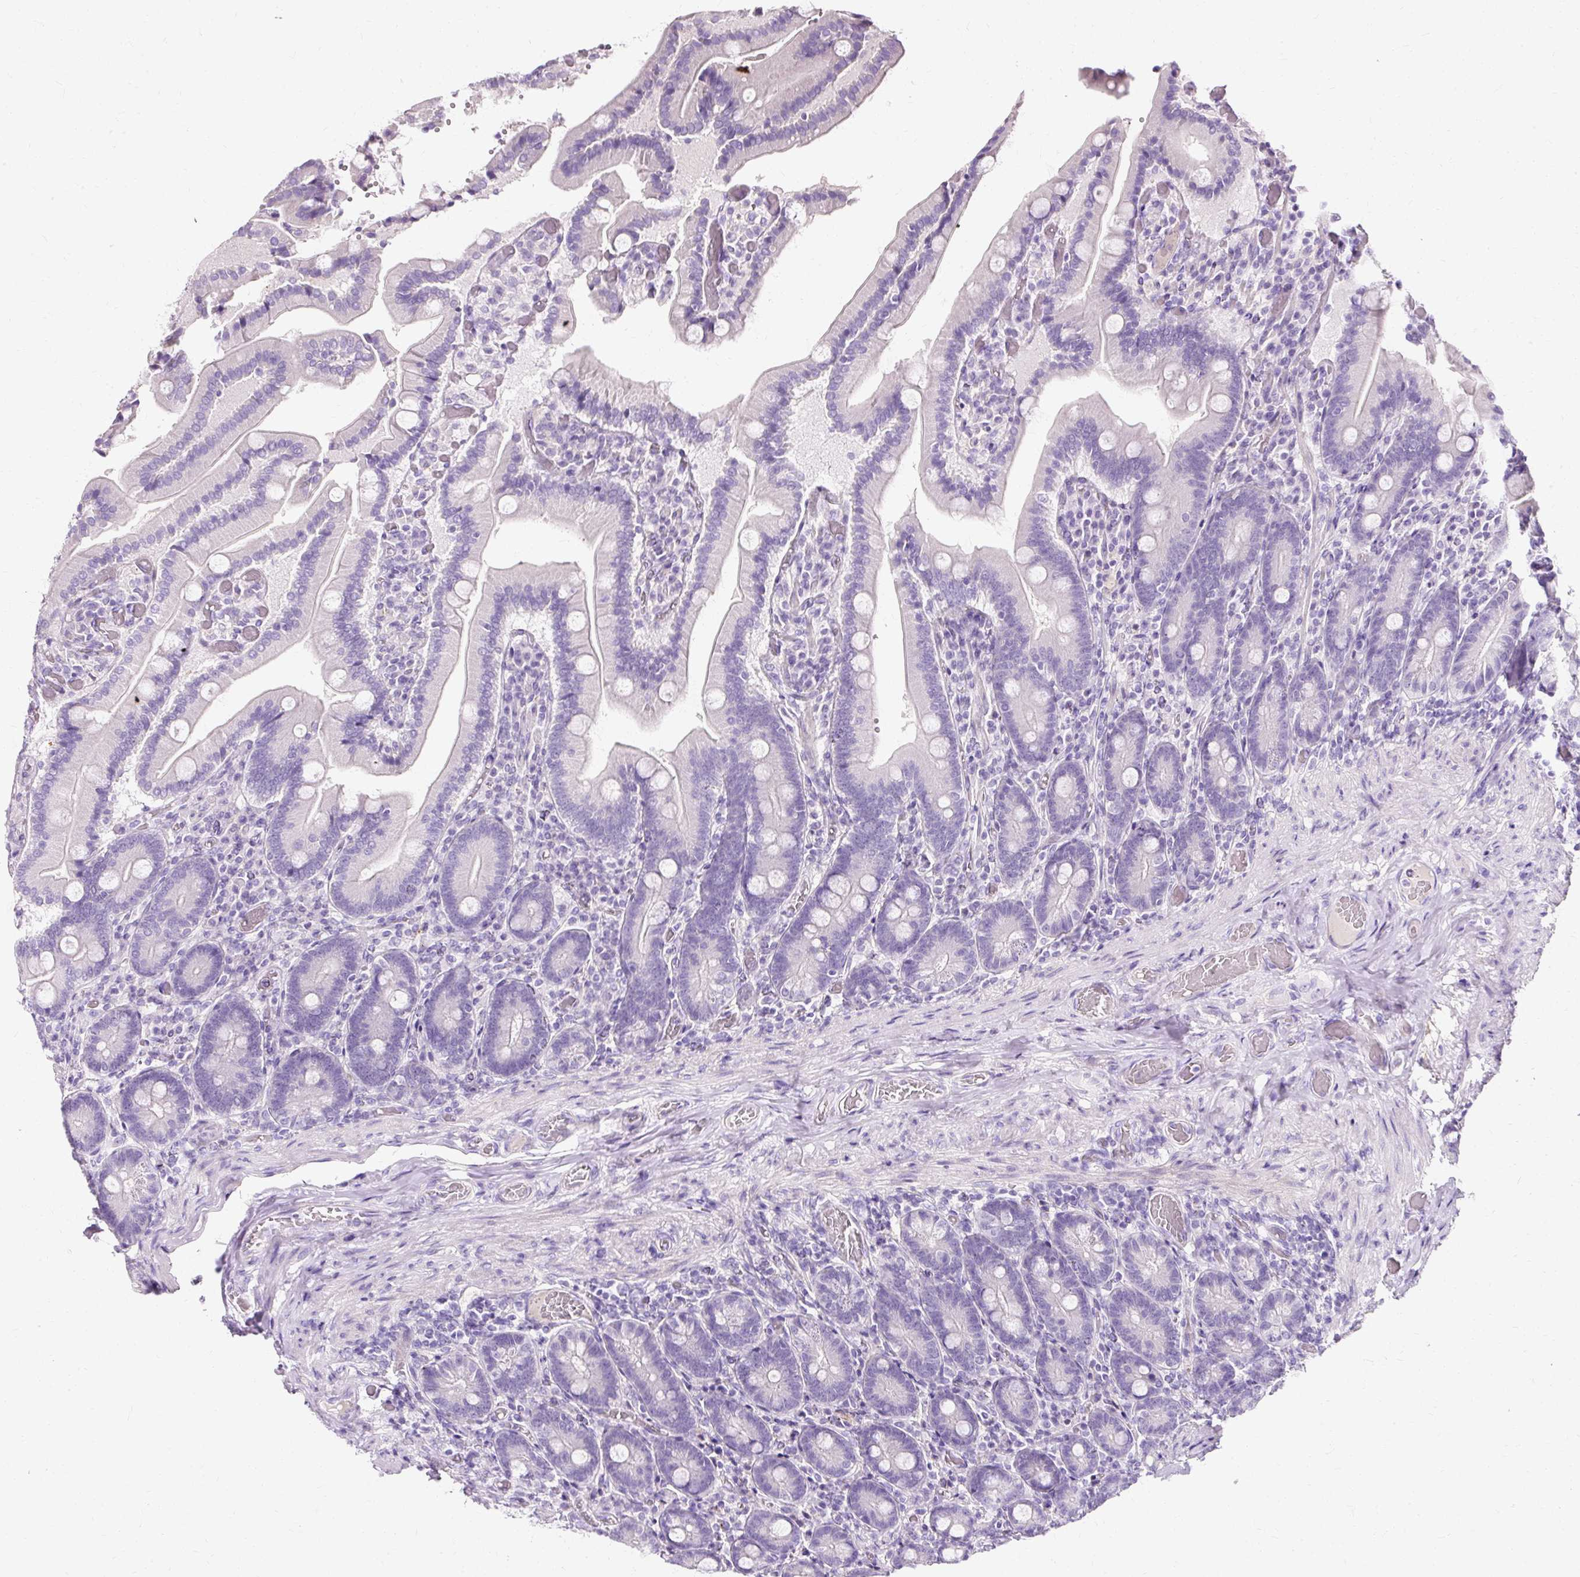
{"staining": {"intensity": "negative", "quantity": "none", "location": "none"}, "tissue": "duodenum", "cell_type": "Glandular cells", "image_type": "normal", "snomed": [{"axis": "morphology", "description": "Normal tissue, NOS"}, {"axis": "topography", "description": "Duodenum"}], "caption": "Unremarkable duodenum was stained to show a protein in brown. There is no significant staining in glandular cells. (Brightfield microscopy of DAB immunohistochemistry (IHC) at high magnification).", "gene": "CLDN25", "patient": {"sex": "female", "age": 62}}